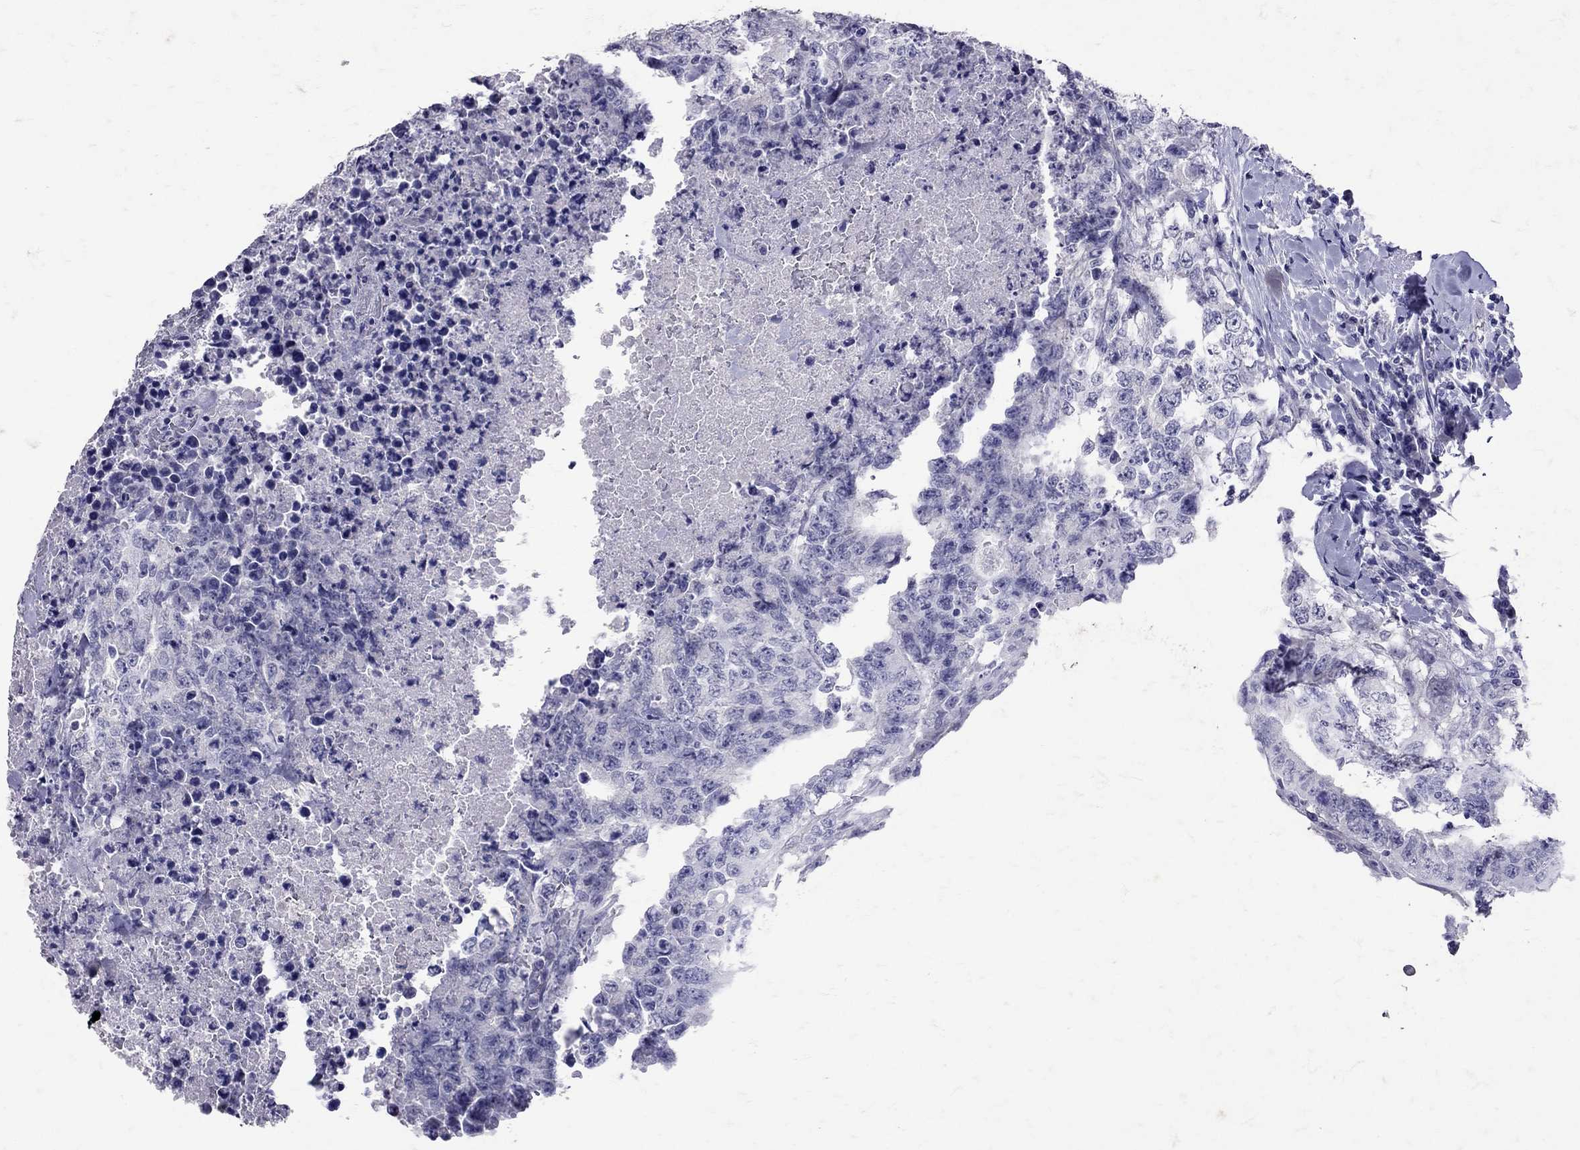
{"staining": {"intensity": "negative", "quantity": "none", "location": "none"}, "tissue": "testis cancer", "cell_type": "Tumor cells", "image_type": "cancer", "snomed": [{"axis": "morphology", "description": "Carcinoma, Embryonal, NOS"}, {"axis": "topography", "description": "Testis"}], "caption": "The photomicrograph reveals no significant expression in tumor cells of embryonal carcinoma (testis). (Brightfield microscopy of DAB immunohistochemistry at high magnification).", "gene": "SST", "patient": {"sex": "male", "age": 24}}